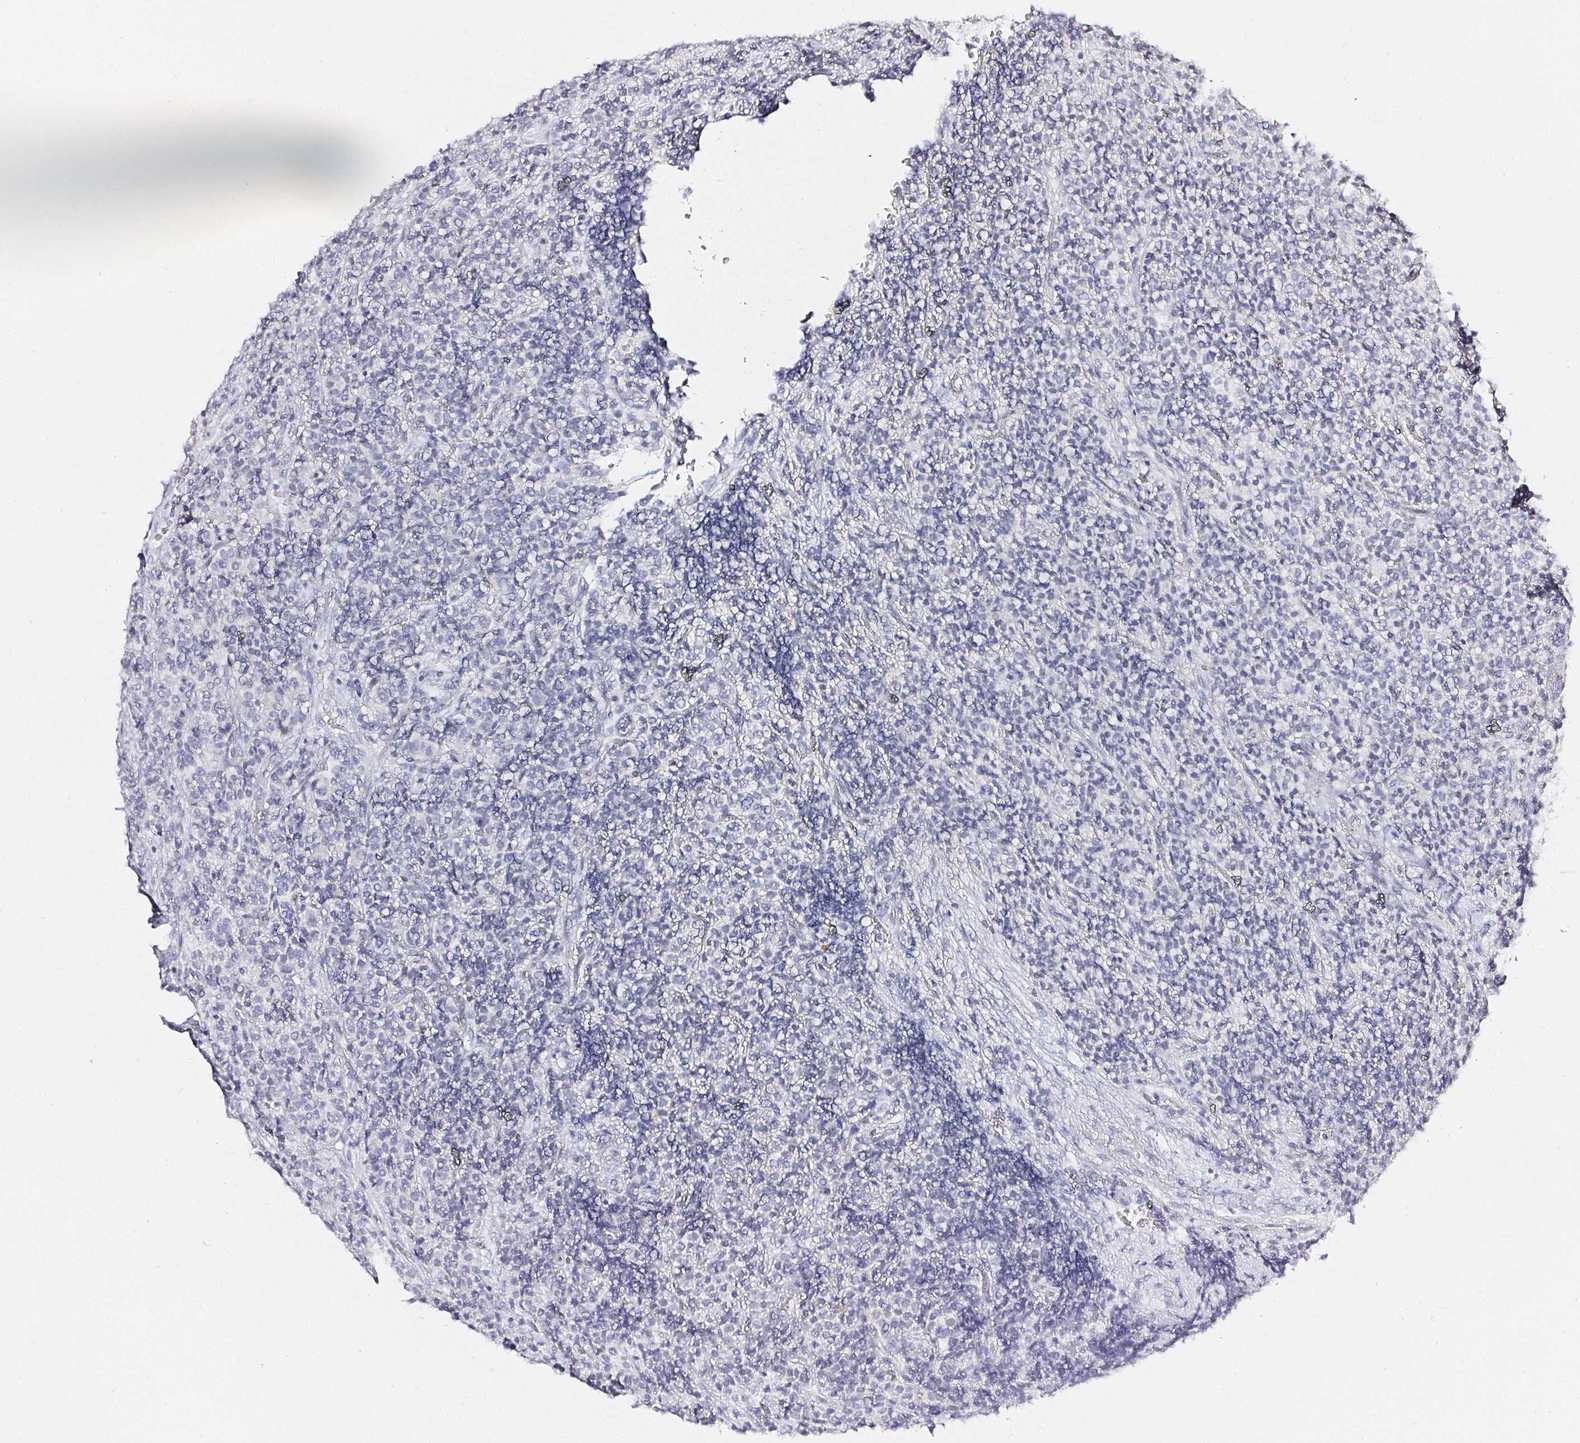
{"staining": {"intensity": "negative", "quantity": "none", "location": "none"}, "tissue": "carcinoid", "cell_type": "Tumor cells", "image_type": "cancer", "snomed": [{"axis": "morphology", "description": "Carcinoid, malignant, NOS"}, {"axis": "topography", "description": "Pancreas"}], "caption": "The histopathology image displays no significant staining in tumor cells of carcinoid (malignant).", "gene": "ACAN", "patient": {"sex": "male", "age": 36}}